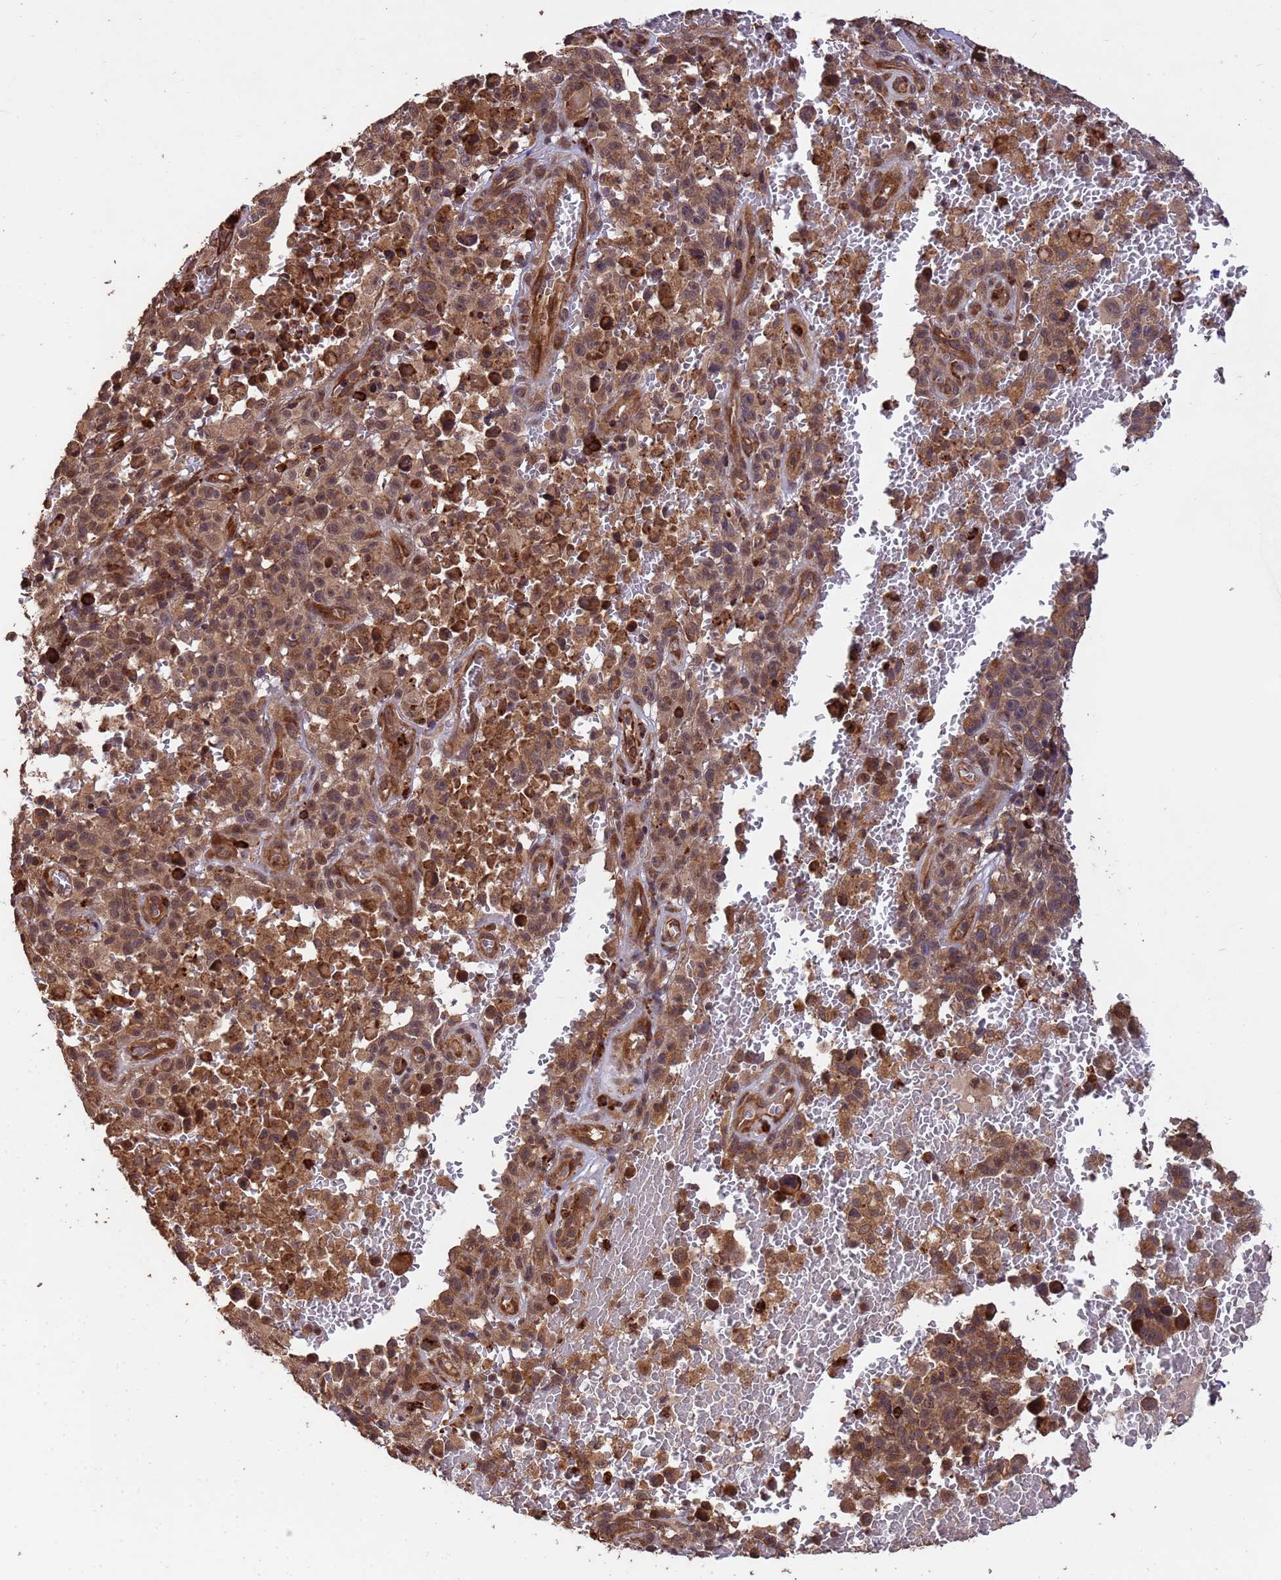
{"staining": {"intensity": "moderate", "quantity": ">75%", "location": "cytoplasmic/membranous,nuclear"}, "tissue": "melanoma", "cell_type": "Tumor cells", "image_type": "cancer", "snomed": [{"axis": "morphology", "description": "Malignant melanoma, NOS"}, {"axis": "topography", "description": "Skin"}], "caption": "The photomicrograph shows immunohistochemical staining of malignant melanoma. There is moderate cytoplasmic/membranous and nuclear staining is appreciated in approximately >75% of tumor cells. The protein of interest is stained brown, and the nuclei are stained in blue (DAB (3,3'-diaminobenzidine) IHC with brightfield microscopy, high magnification).", "gene": "ZNF619", "patient": {"sex": "female", "age": 82}}